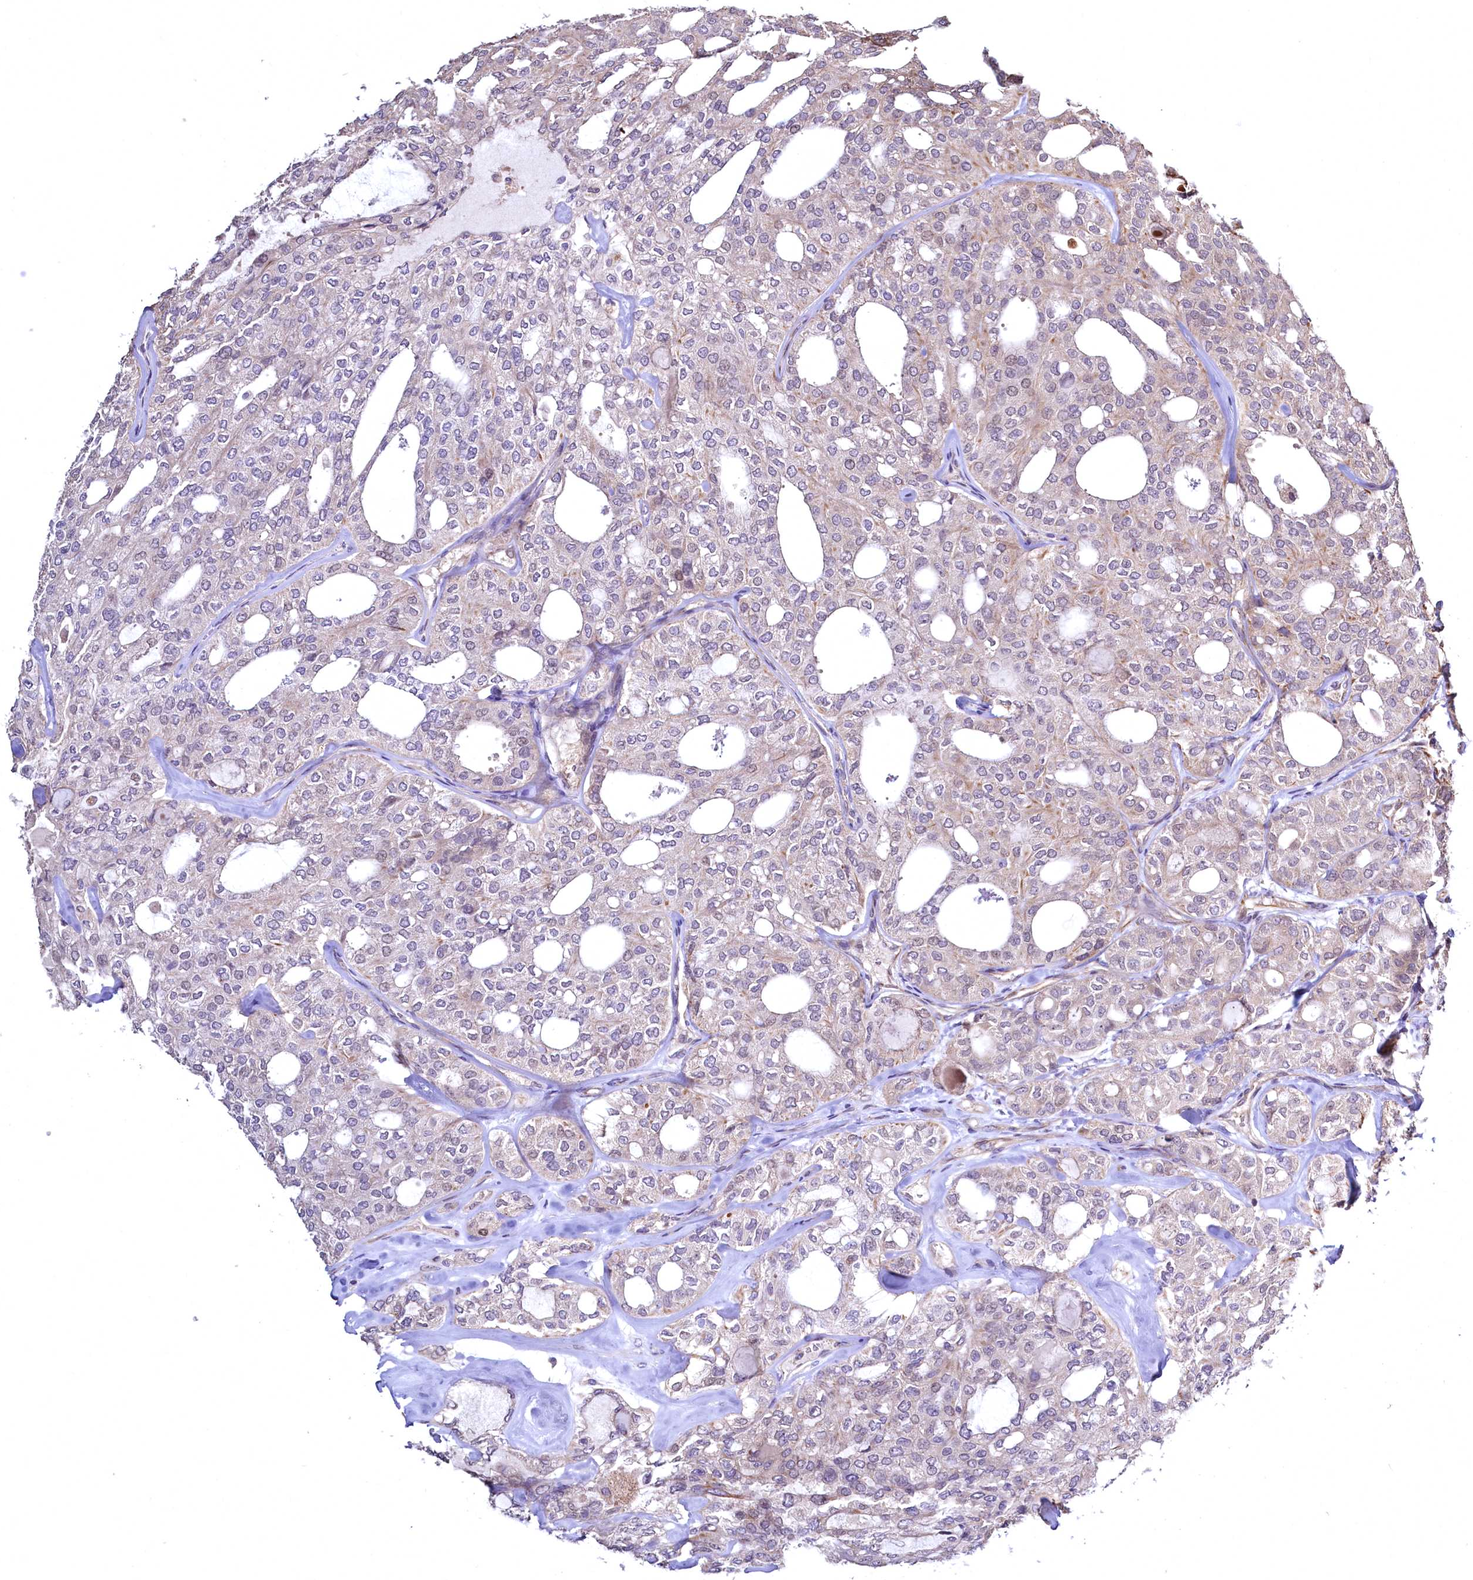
{"staining": {"intensity": "negative", "quantity": "none", "location": "none"}, "tissue": "thyroid cancer", "cell_type": "Tumor cells", "image_type": "cancer", "snomed": [{"axis": "morphology", "description": "Follicular adenoma carcinoma, NOS"}, {"axis": "topography", "description": "Thyroid gland"}], "caption": "The histopathology image displays no staining of tumor cells in thyroid cancer (follicular adenoma carcinoma). (IHC, brightfield microscopy, high magnification).", "gene": "TBCEL", "patient": {"sex": "male", "age": 75}}